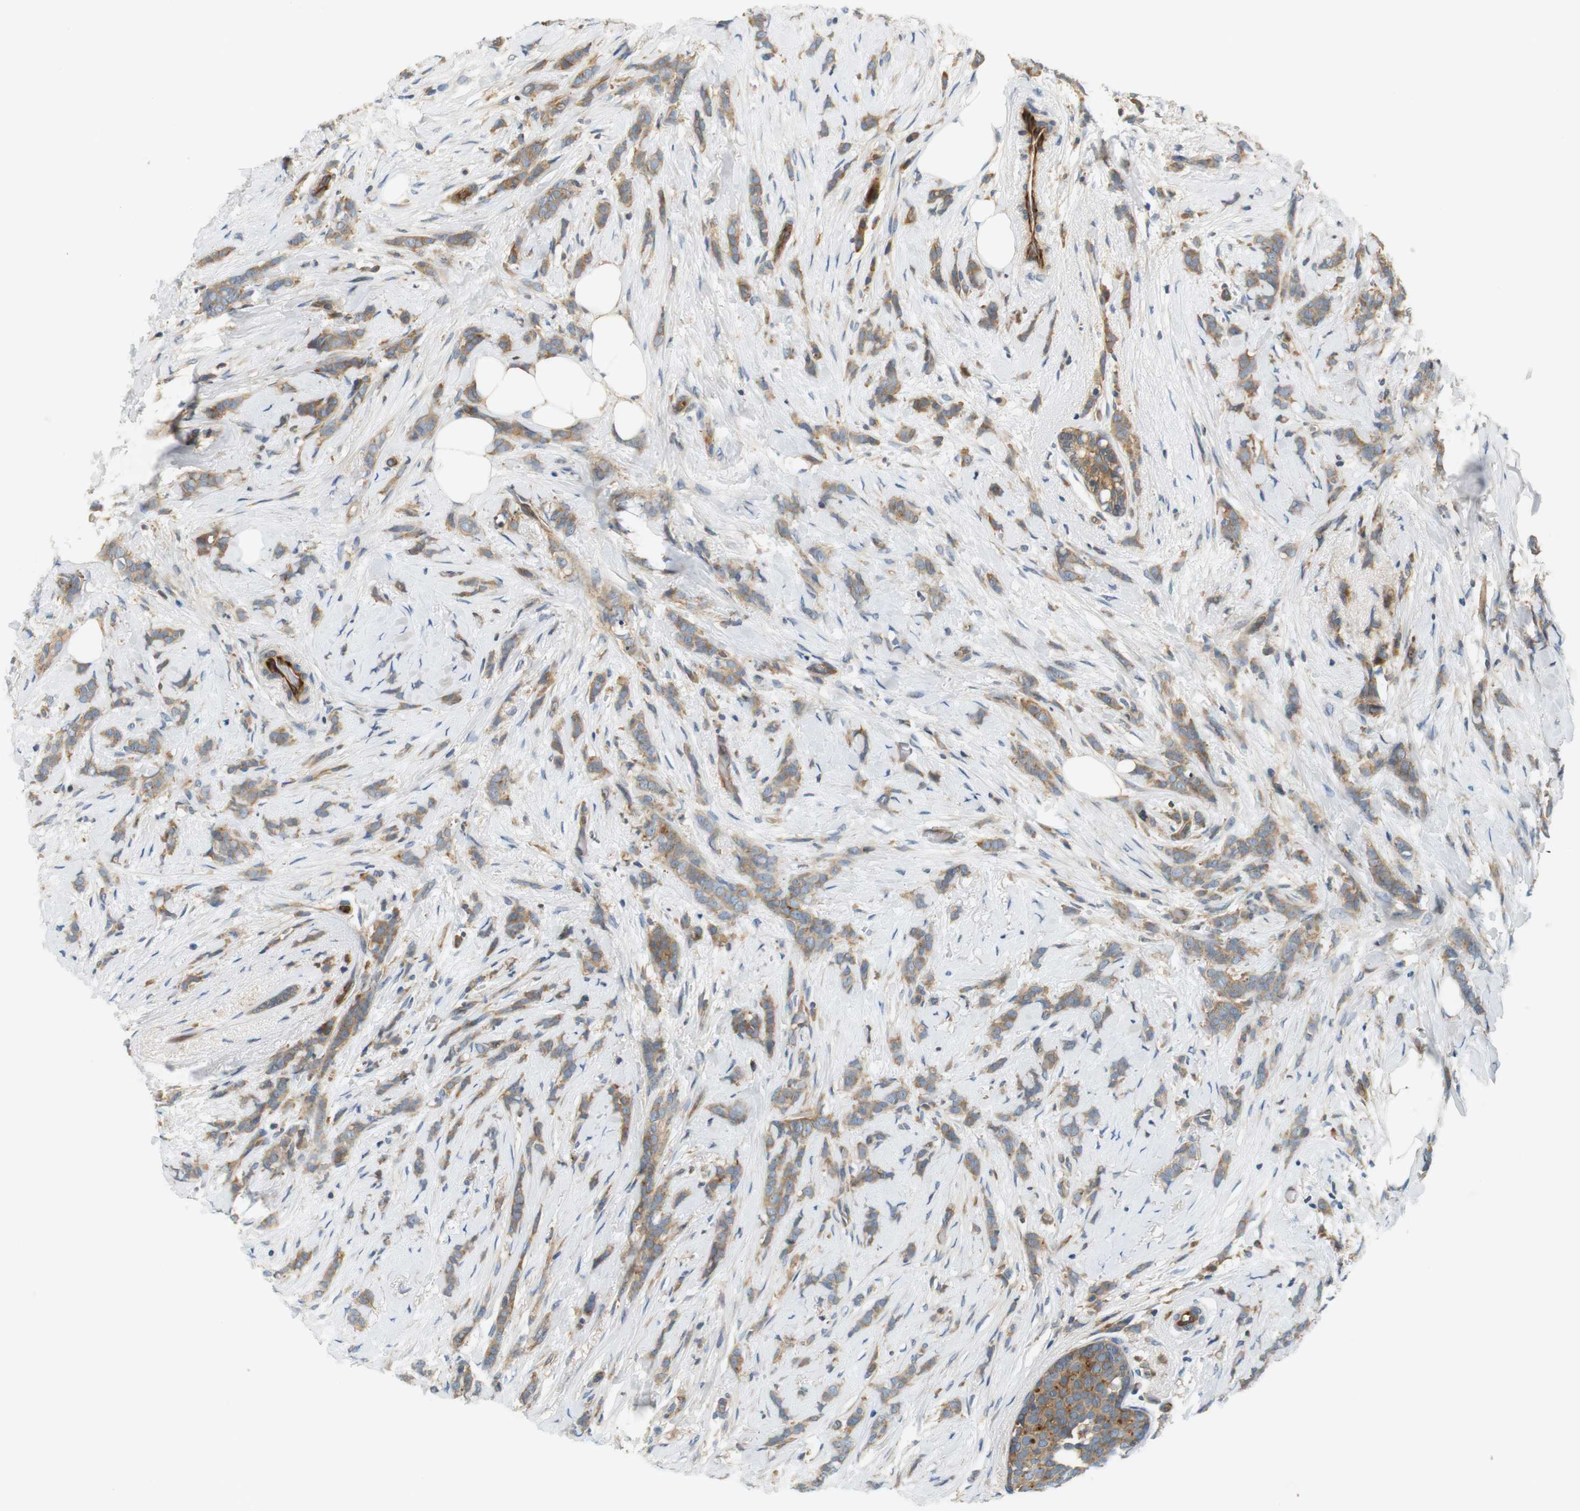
{"staining": {"intensity": "weak", "quantity": ">75%", "location": "cytoplasmic/membranous"}, "tissue": "breast cancer", "cell_type": "Tumor cells", "image_type": "cancer", "snomed": [{"axis": "morphology", "description": "Lobular carcinoma, in situ"}, {"axis": "morphology", "description": "Lobular carcinoma"}, {"axis": "topography", "description": "Breast"}], "caption": "The photomicrograph shows staining of breast cancer, revealing weak cytoplasmic/membranous protein staining (brown color) within tumor cells. The staining was performed using DAB (3,3'-diaminobenzidine) to visualize the protein expression in brown, while the nuclei were stained in blue with hematoxylin (Magnification: 20x).", "gene": "SH3GLB1", "patient": {"sex": "female", "age": 41}}